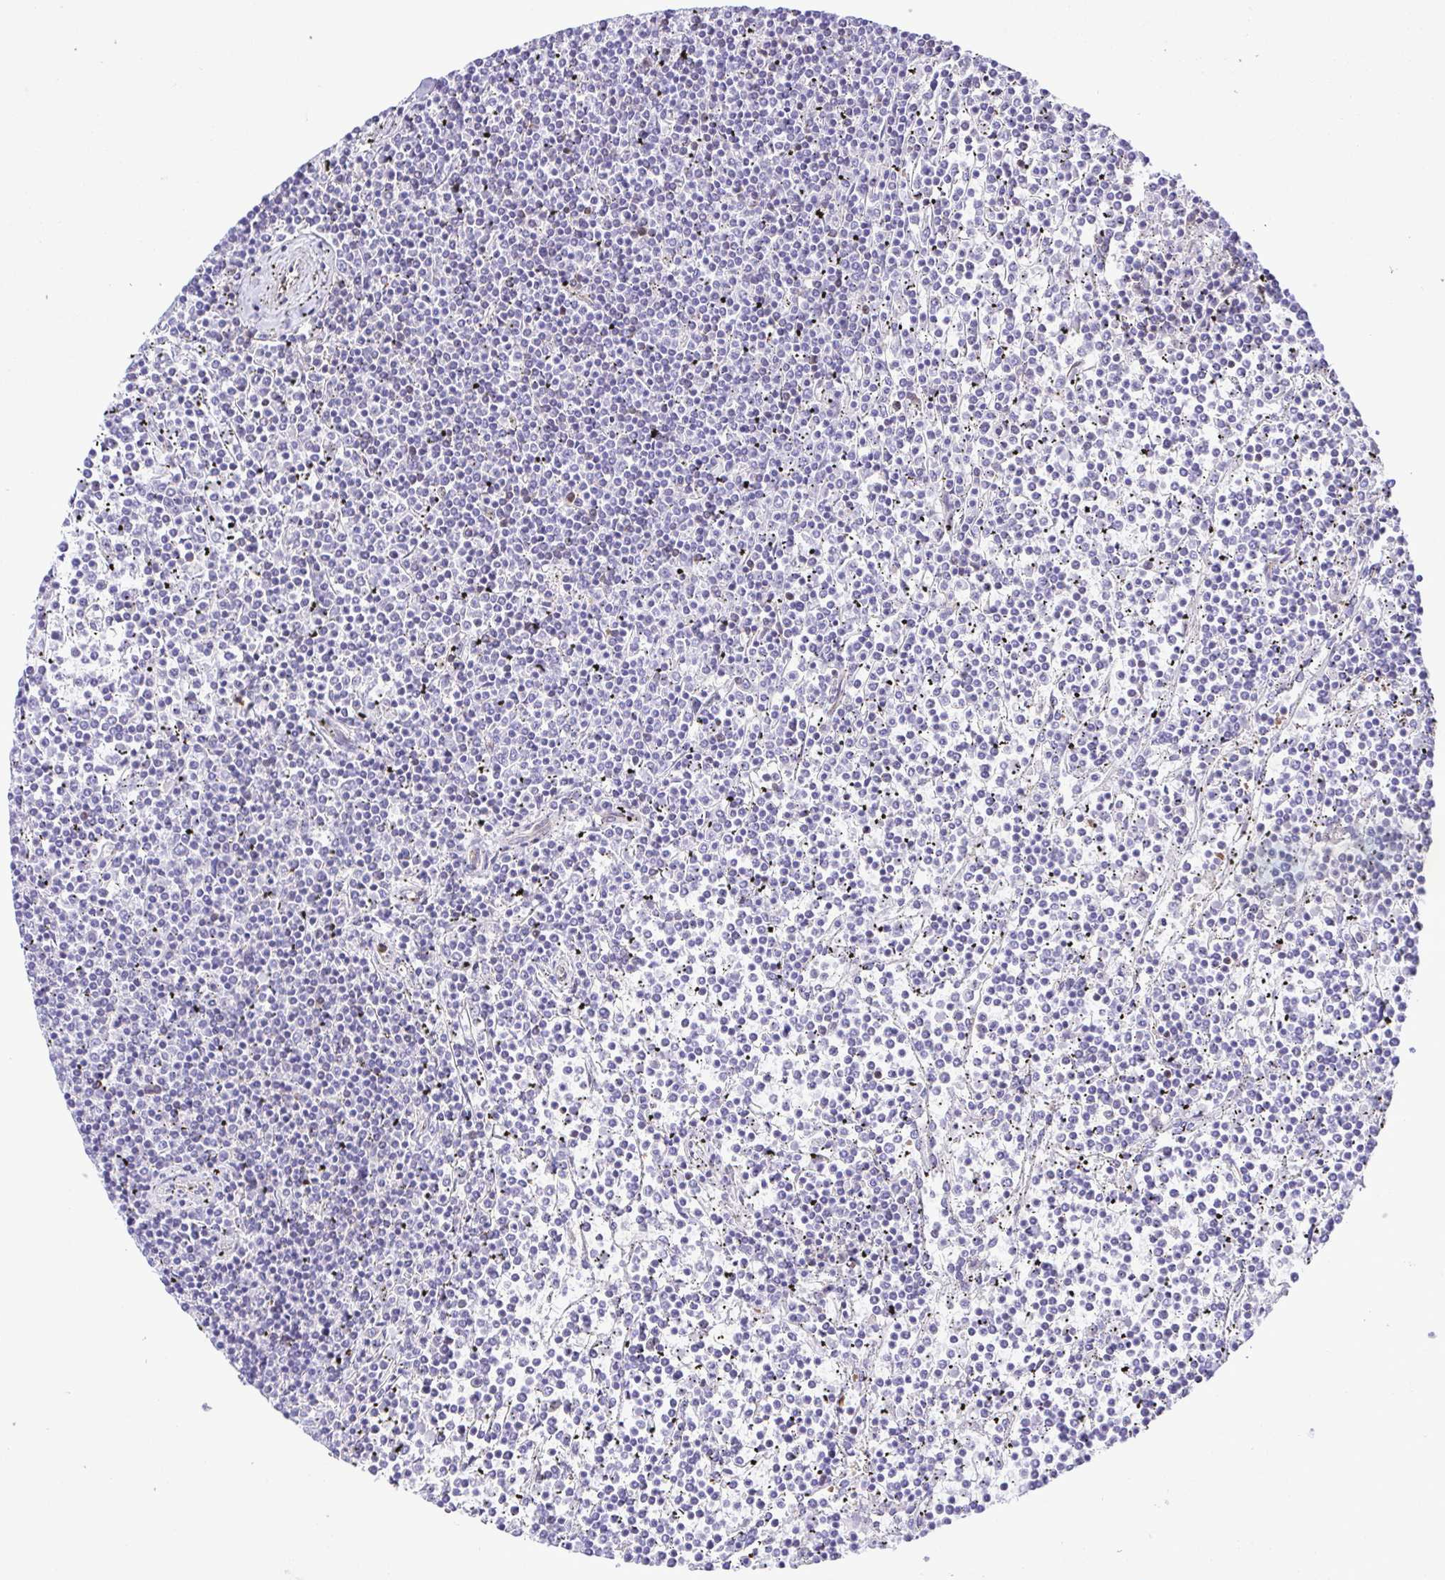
{"staining": {"intensity": "negative", "quantity": "none", "location": "none"}, "tissue": "lymphoma", "cell_type": "Tumor cells", "image_type": "cancer", "snomed": [{"axis": "morphology", "description": "Malignant lymphoma, non-Hodgkin's type, Low grade"}, {"axis": "topography", "description": "Spleen"}], "caption": "Histopathology image shows no protein staining in tumor cells of lymphoma tissue.", "gene": "FLT1", "patient": {"sex": "female", "age": 19}}